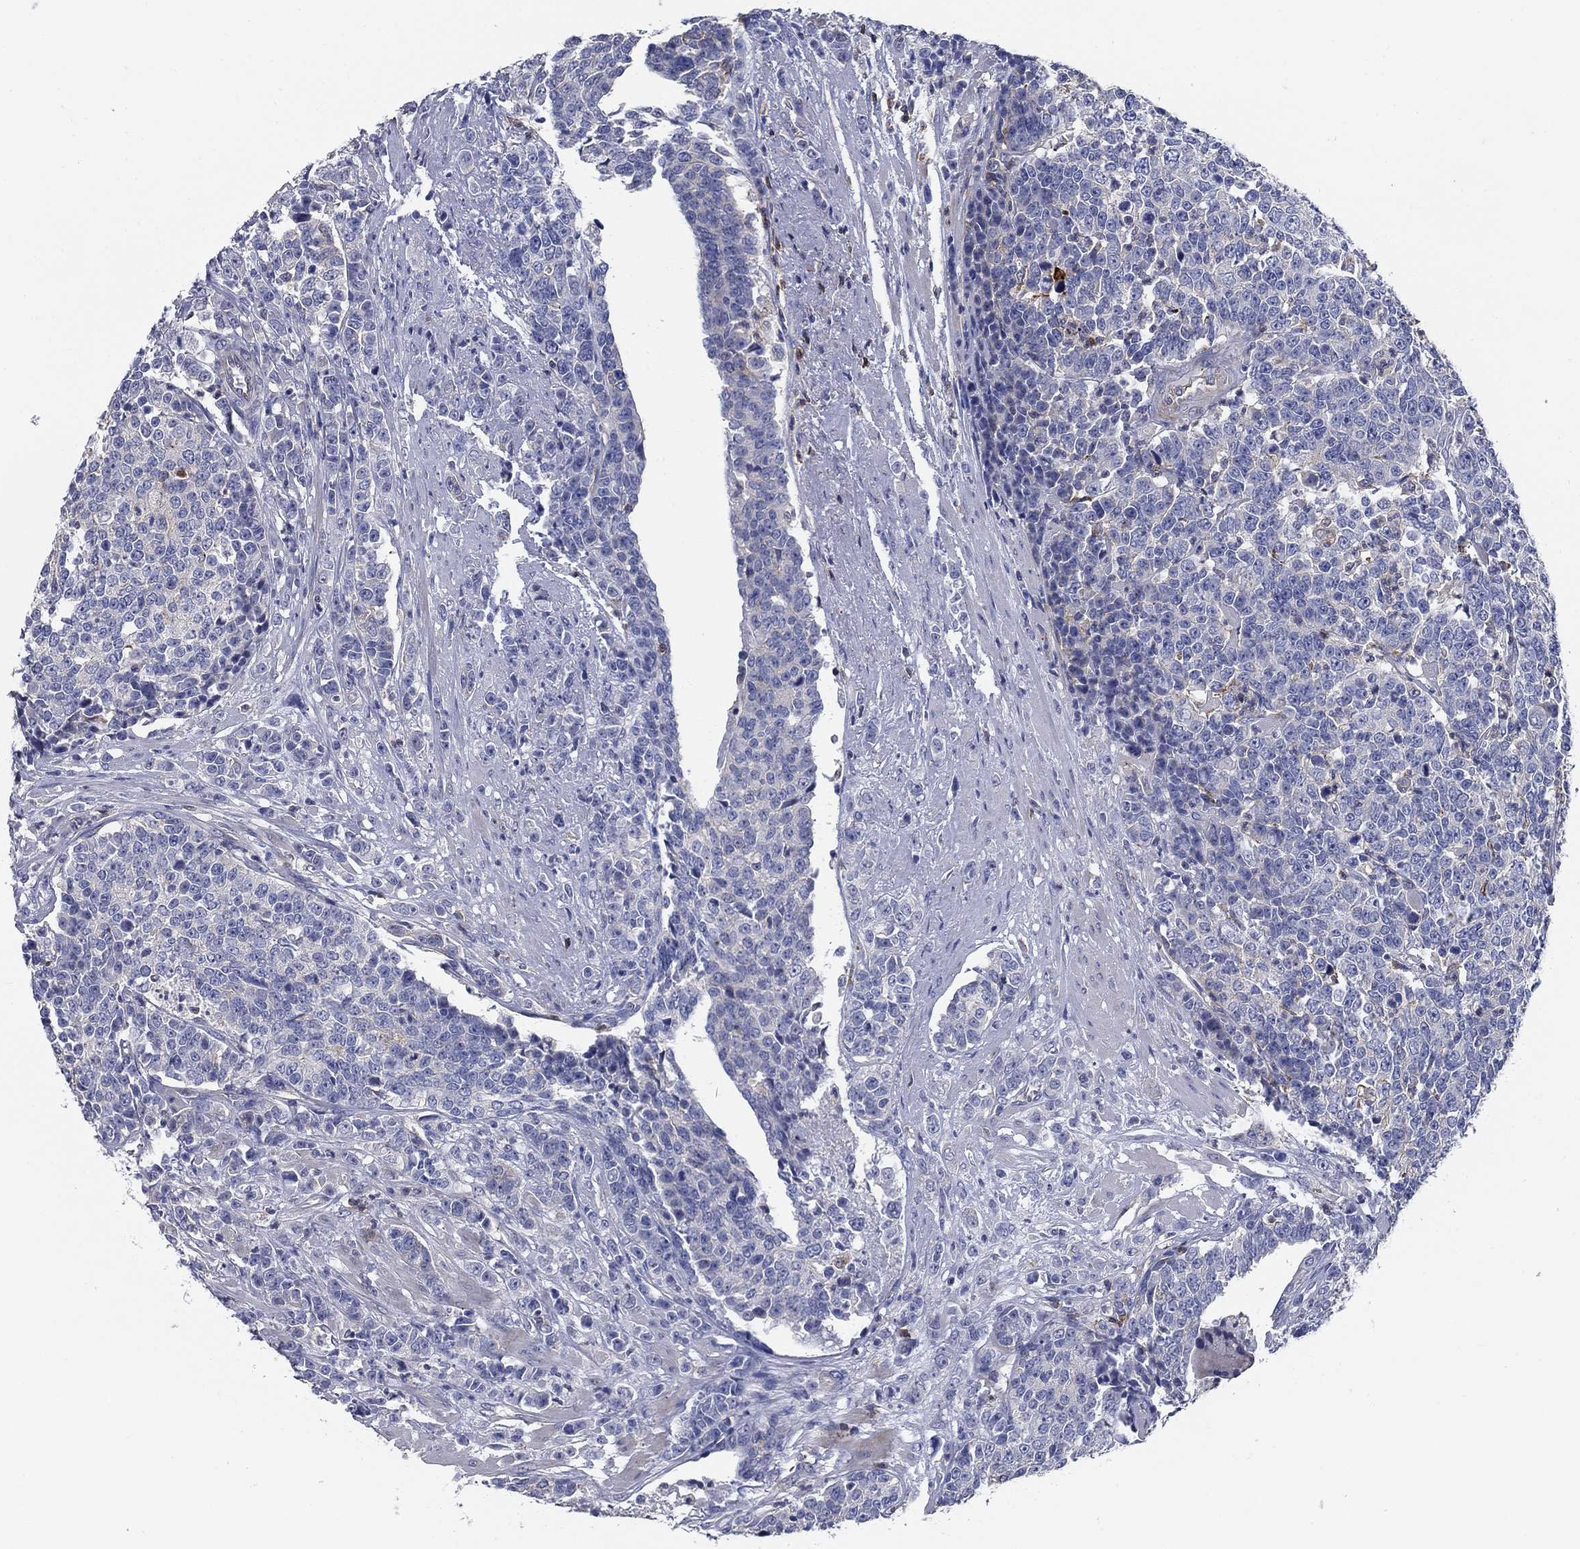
{"staining": {"intensity": "negative", "quantity": "none", "location": "none"}, "tissue": "prostate cancer", "cell_type": "Tumor cells", "image_type": "cancer", "snomed": [{"axis": "morphology", "description": "Adenocarcinoma, NOS"}, {"axis": "topography", "description": "Prostate"}], "caption": "Prostate cancer was stained to show a protein in brown. There is no significant expression in tumor cells.", "gene": "SIT1", "patient": {"sex": "male", "age": 67}}